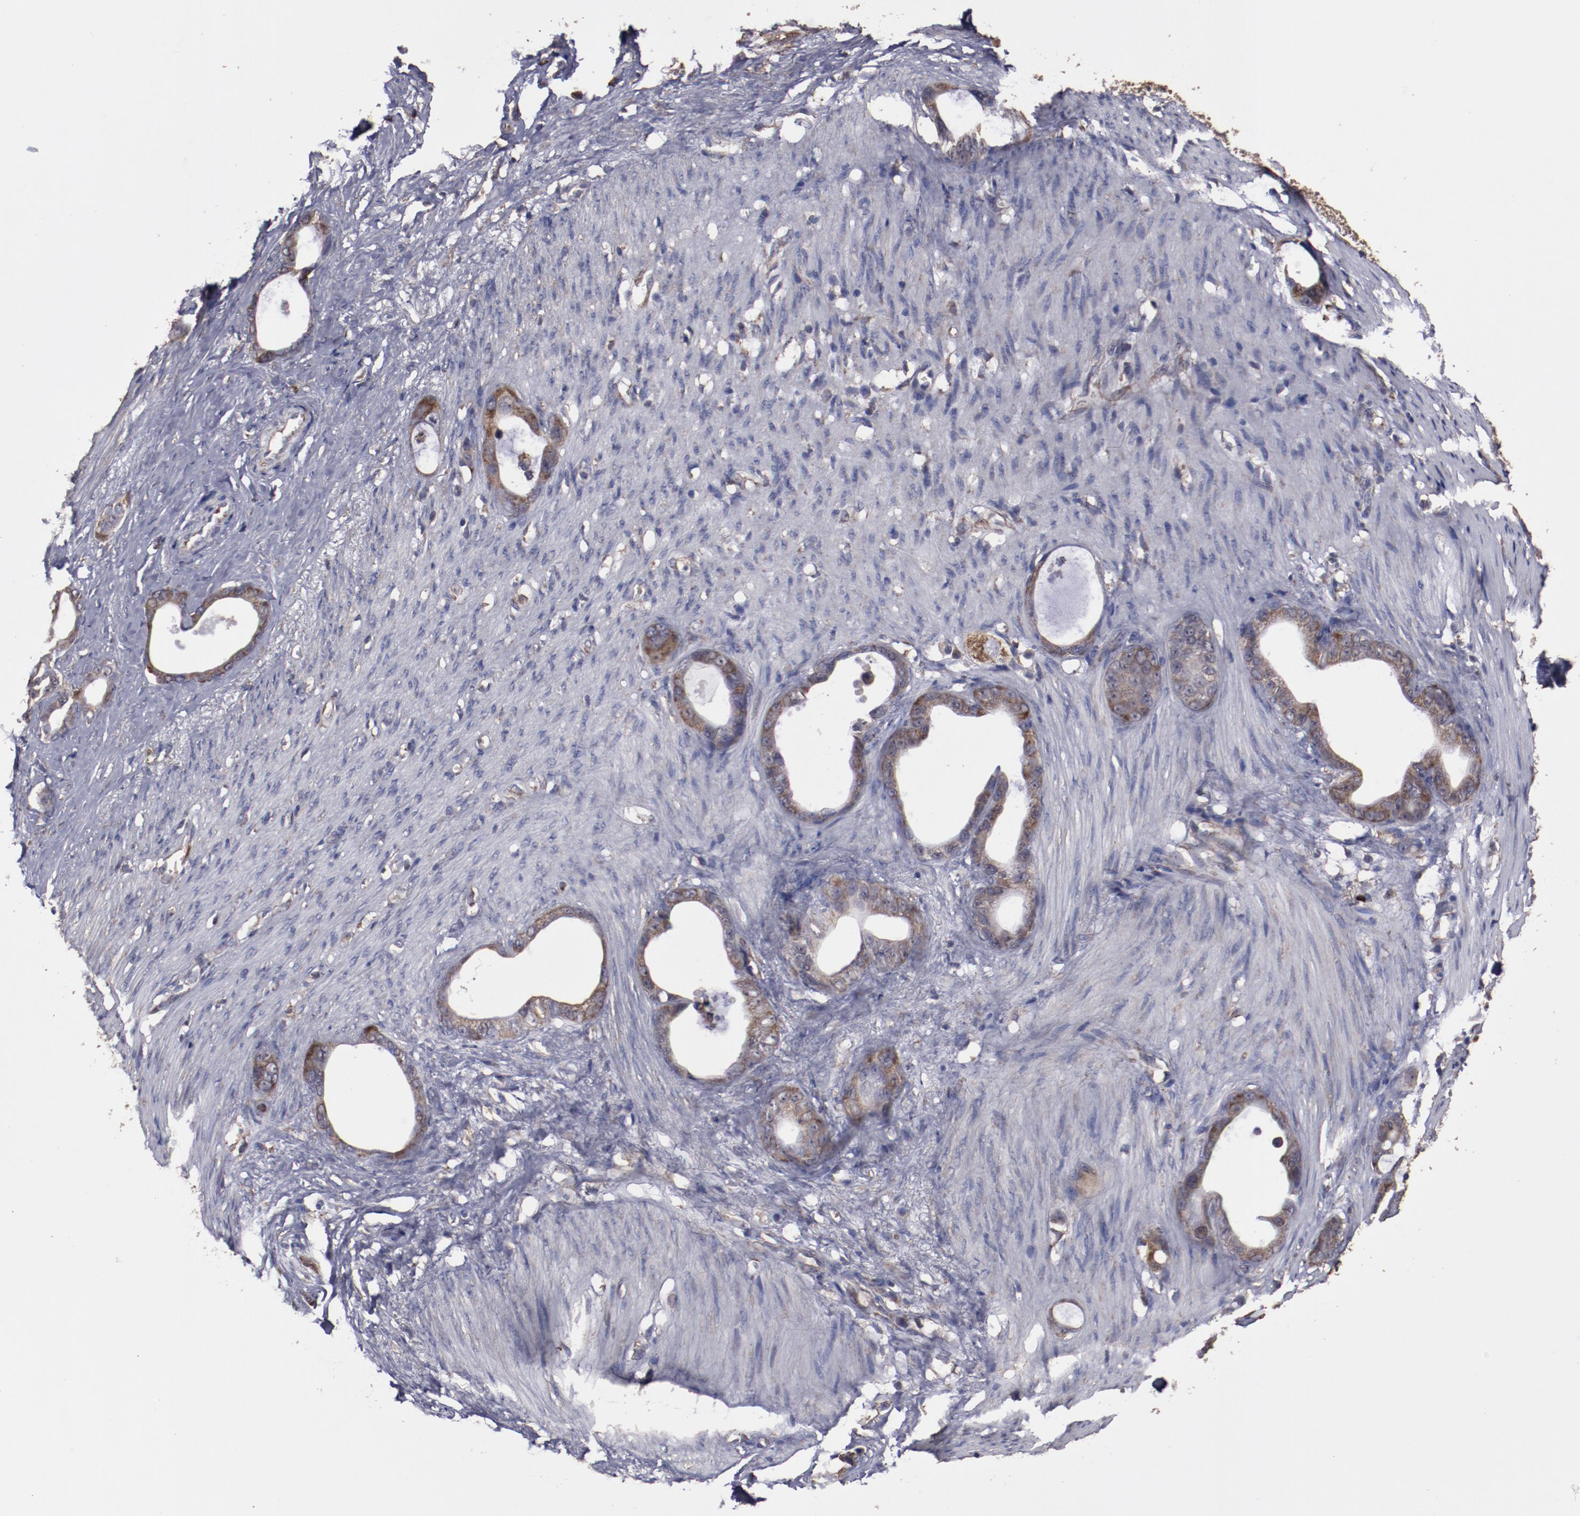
{"staining": {"intensity": "weak", "quantity": ">75%", "location": "cytoplasmic/membranous"}, "tissue": "stomach cancer", "cell_type": "Tumor cells", "image_type": "cancer", "snomed": [{"axis": "morphology", "description": "Adenocarcinoma, NOS"}, {"axis": "topography", "description": "Stomach"}], "caption": "Weak cytoplasmic/membranous protein expression is present in about >75% of tumor cells in adenocarcinoma (stomach).", "gene": "RPS4Y1", "patient": {"sex": "female", "age": 75}}